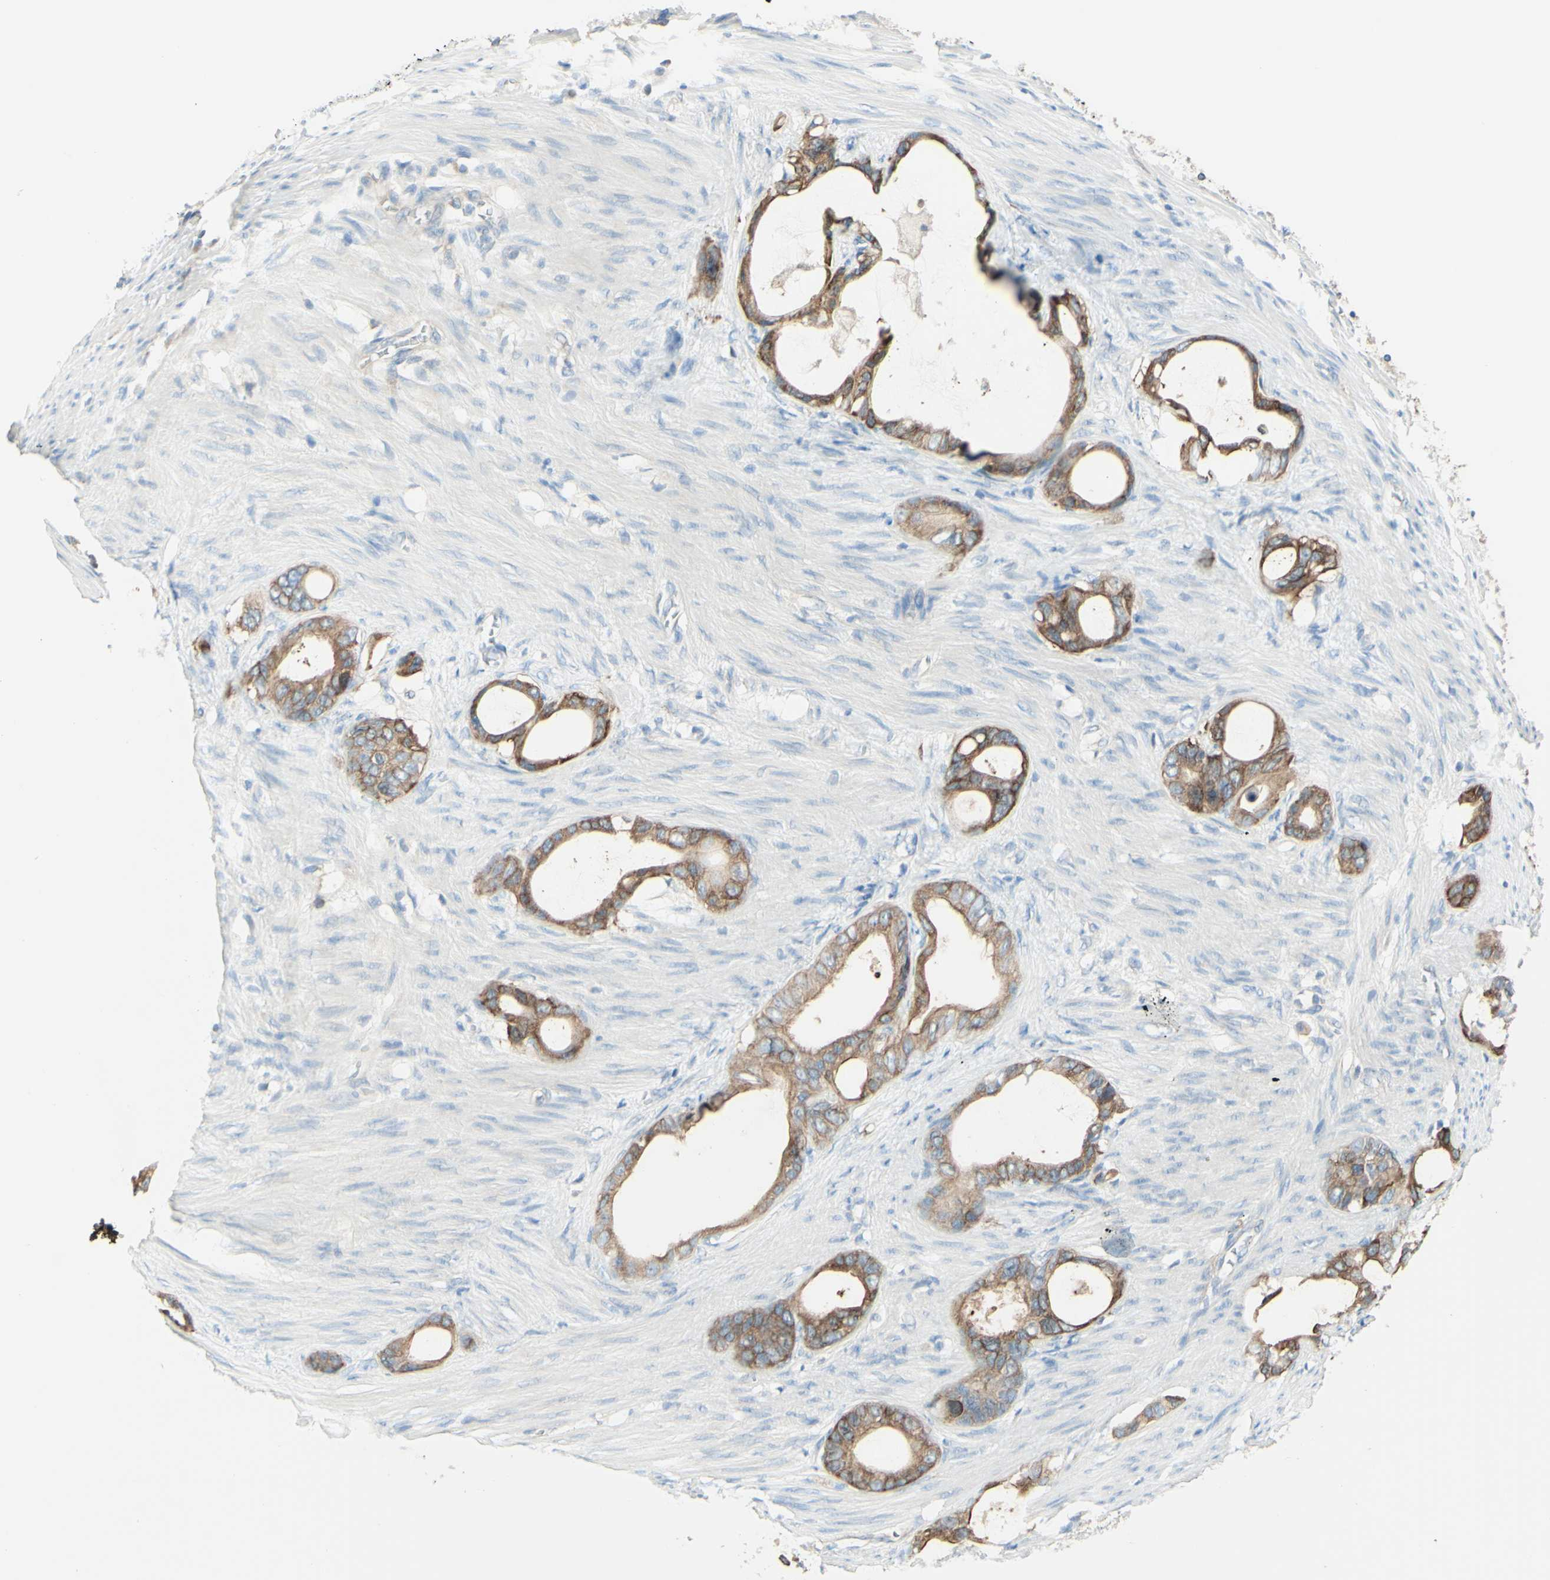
{"staining": {"intensity": "moderate", "quantity": ">75%", "location": "cytoplasmic/membranous"}, "tissue": "stomach cancer", "cell_type": "Tumor cells", "image_type": "cancer", "snomed": [{"axis": "morphology", "description": "Adenocarcinoma, NOS"}, {"axis": "topography", "description": "Stomach"}], "caption": "Stomach adenocarcinoma was stained to show a protein in brown. There is medium levels of moderate cytoplasmic/membranous expression in approximately >75% of tumor cells.", "gene": "MTM1", "patient": {"sex": "female", "age": 75}}